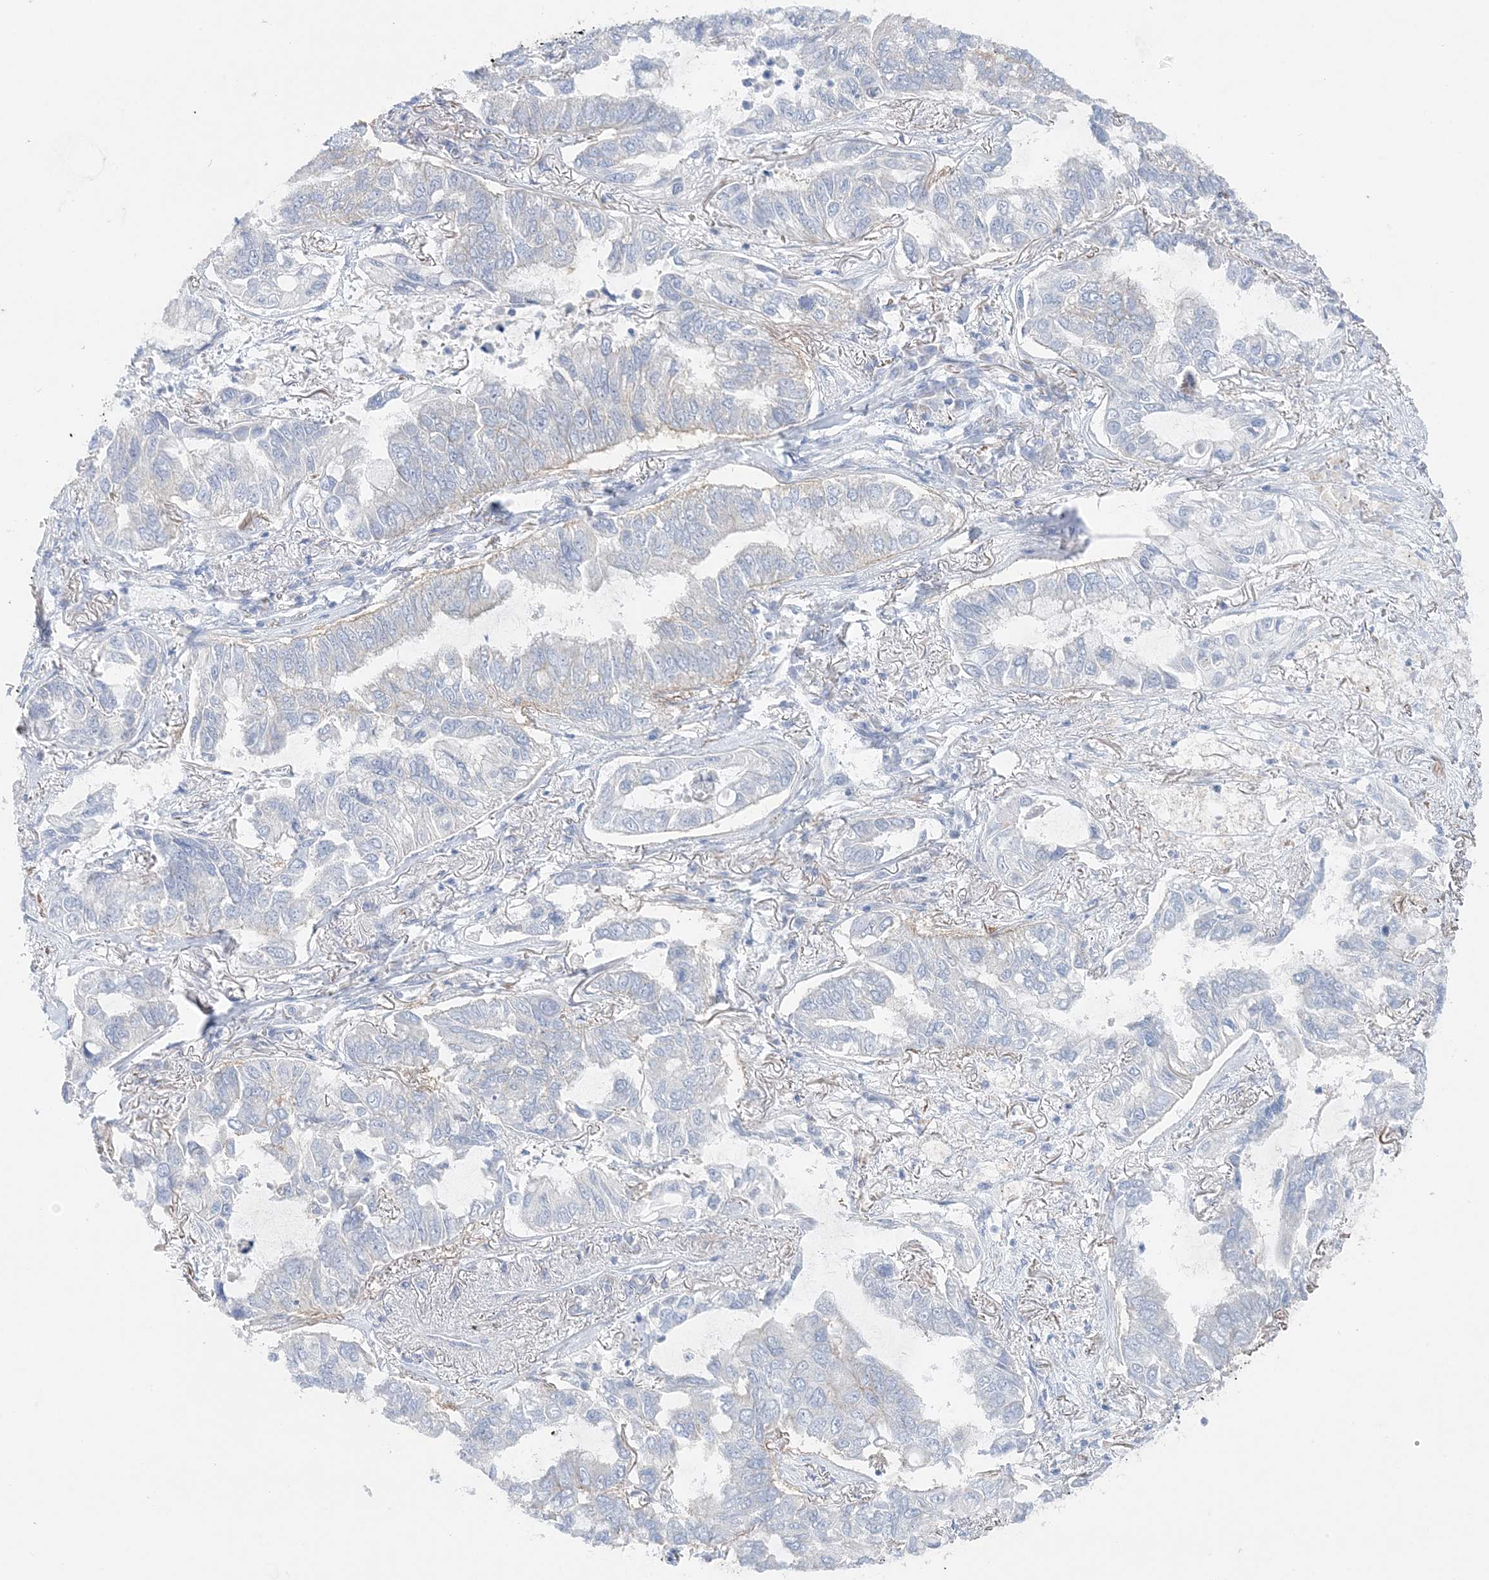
{"staining": {"intensity": "negative", "quantity": "none", "location": "none"}, "tissue": "lung cancer", "cell_type": "Tumor cells", "image_type": "cancer", "snomed": [{"axis": "morphology", "description": "Adenocarcinoma, NOS"}, {"axis": "topography", "description": "Lung"}], "caption": "Lung adenocarcinoma was stained to show a protein in brown. There is no significant staining in tumor cells.", "gene": "SLC5A6", "patient": {"sex": "male", "age": 64}}